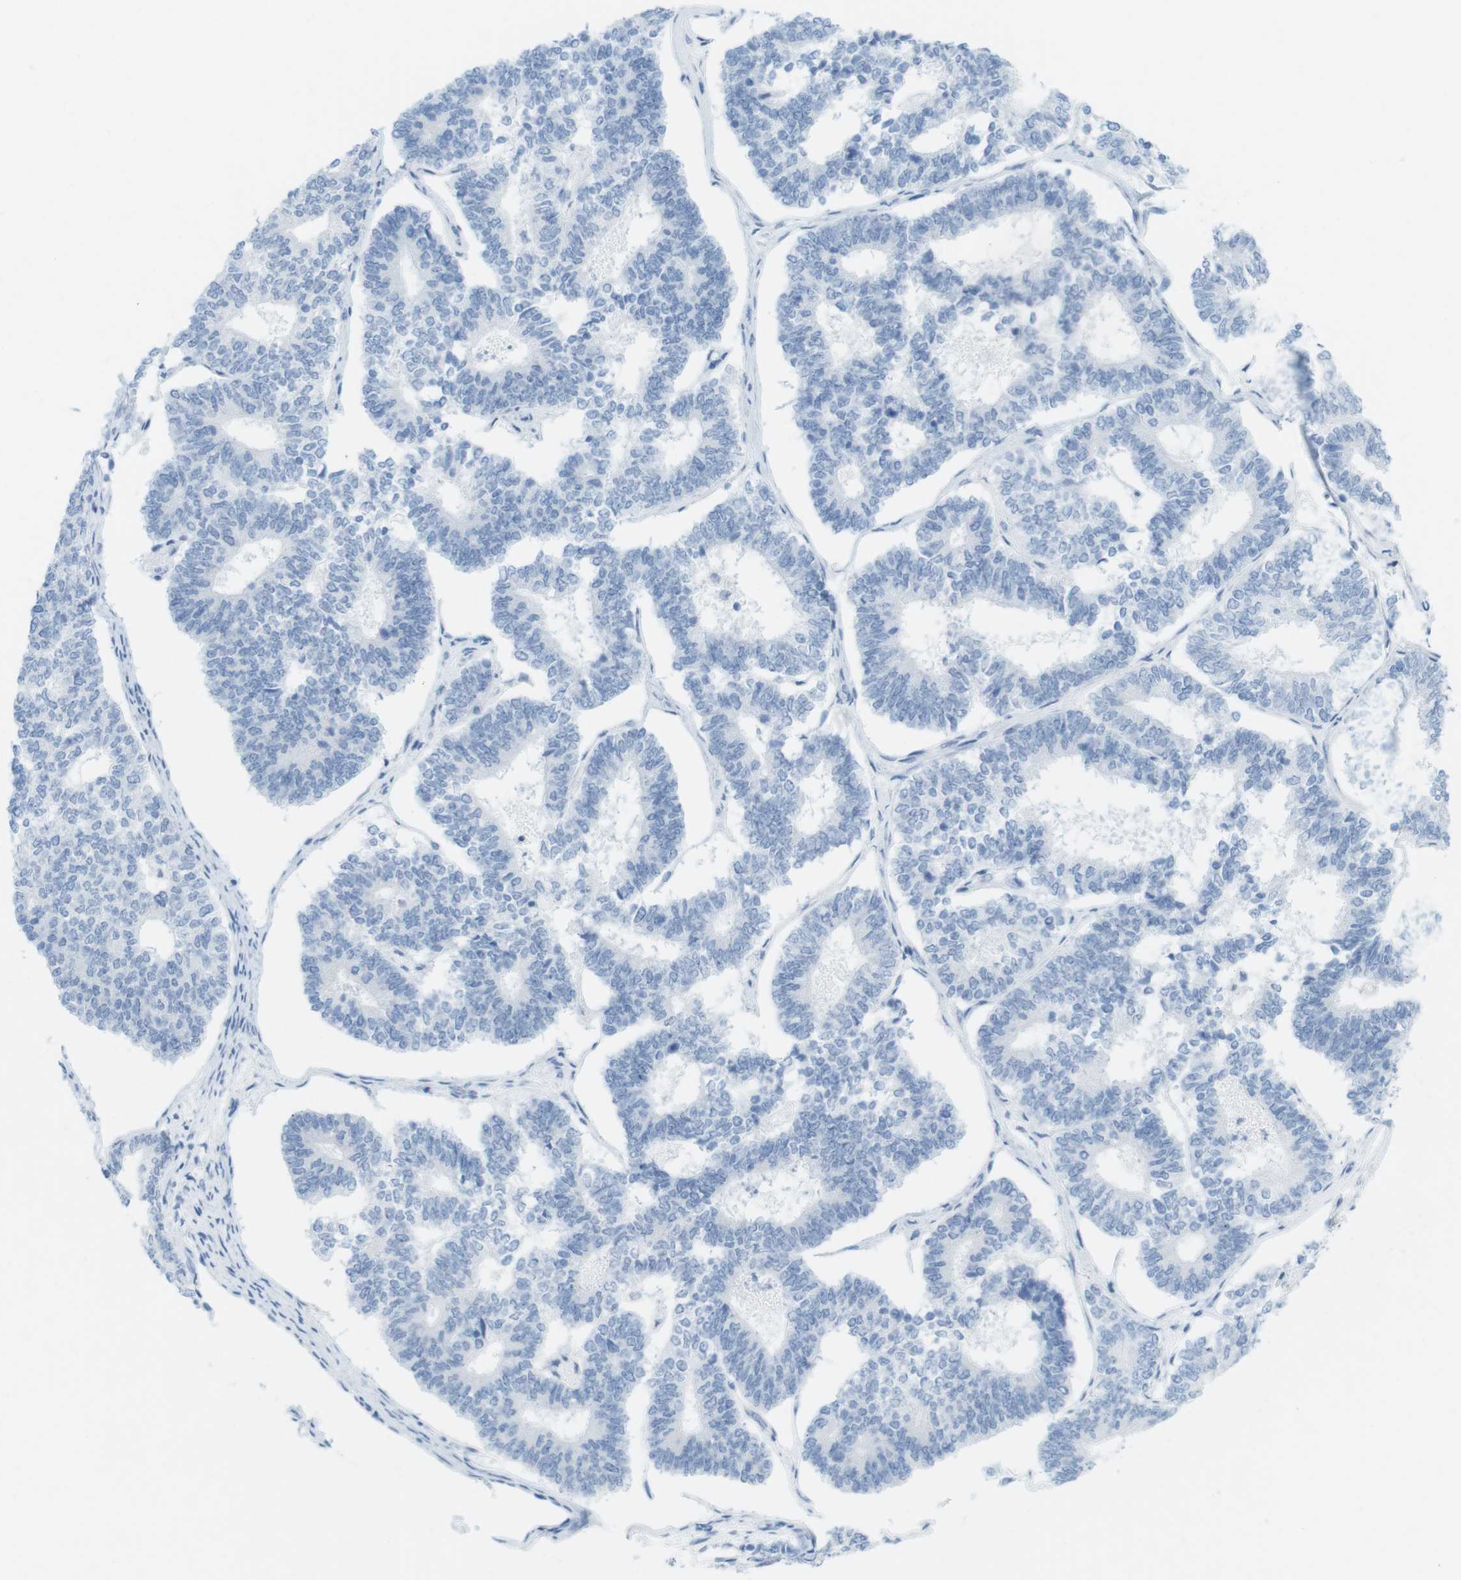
{"staining": {"intensity": "negative", "quantity": "none", "location": "none"}, "tissue": "endometrial cancer", "cell_type": "Tumor cells", "image_type": "cancer", "snomed": [{"axis": "morphology", "description": "Adenocarcinoma, NOS"}, {"axis": "topography", "description": "Endometrium"}], "caption": "A histopathology image of endometrial cancer stained for a protein exhibits no brown staining in tumor cells. Brightfield microscopy of IHC stained with DAB (3,3'-diaminobenzidine) (brown) and hematoxylin (blue), captured at high magnification.", "gene": "TNNT2", "patient": {"sex": "female", "age": 70}}